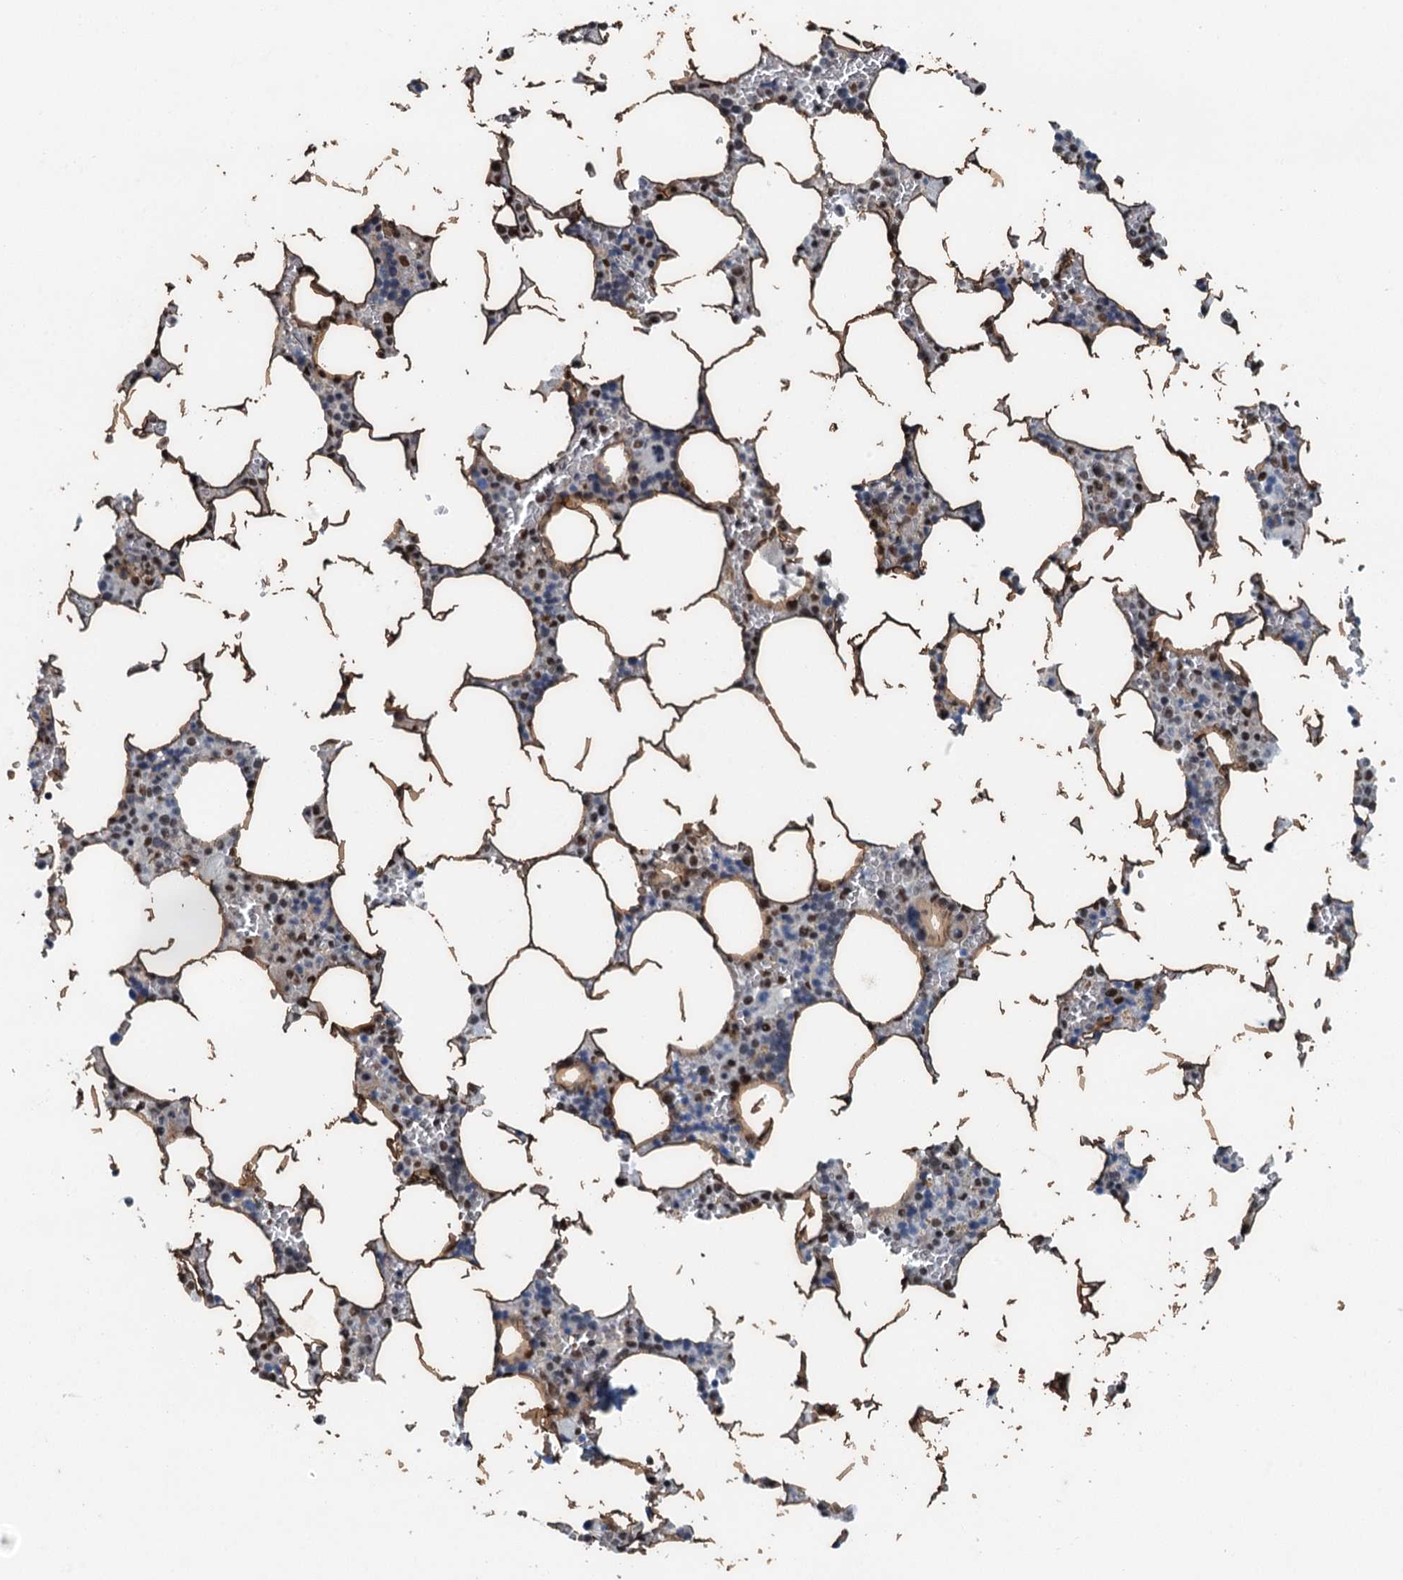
{"staining": {"intensity": "moderate", "quantity": "25%-75%", "location": "nuclear"}, "tissue": "bone marrow", "cell_type": "Hematopoietic cells", "image_type": "normal", "snomed": [{"axis": "morphology", "description": "Normal tissue, NOS"}, {"axis": "topography", "description": "Bone marrow"}], "caption": "IHC (DAB (3,3'-diaminobenzidine)) staining of benign human bone marrow reveals moderate nuclear protein staining in approximately 25%-75% of hematopoietic cells. (DAB (3,3'-diaminobenzidine) = brown stain, brightfield microscopy at high magnification).", "gene": "MTA3", "patient": {"sex": "male", "age": 70}}